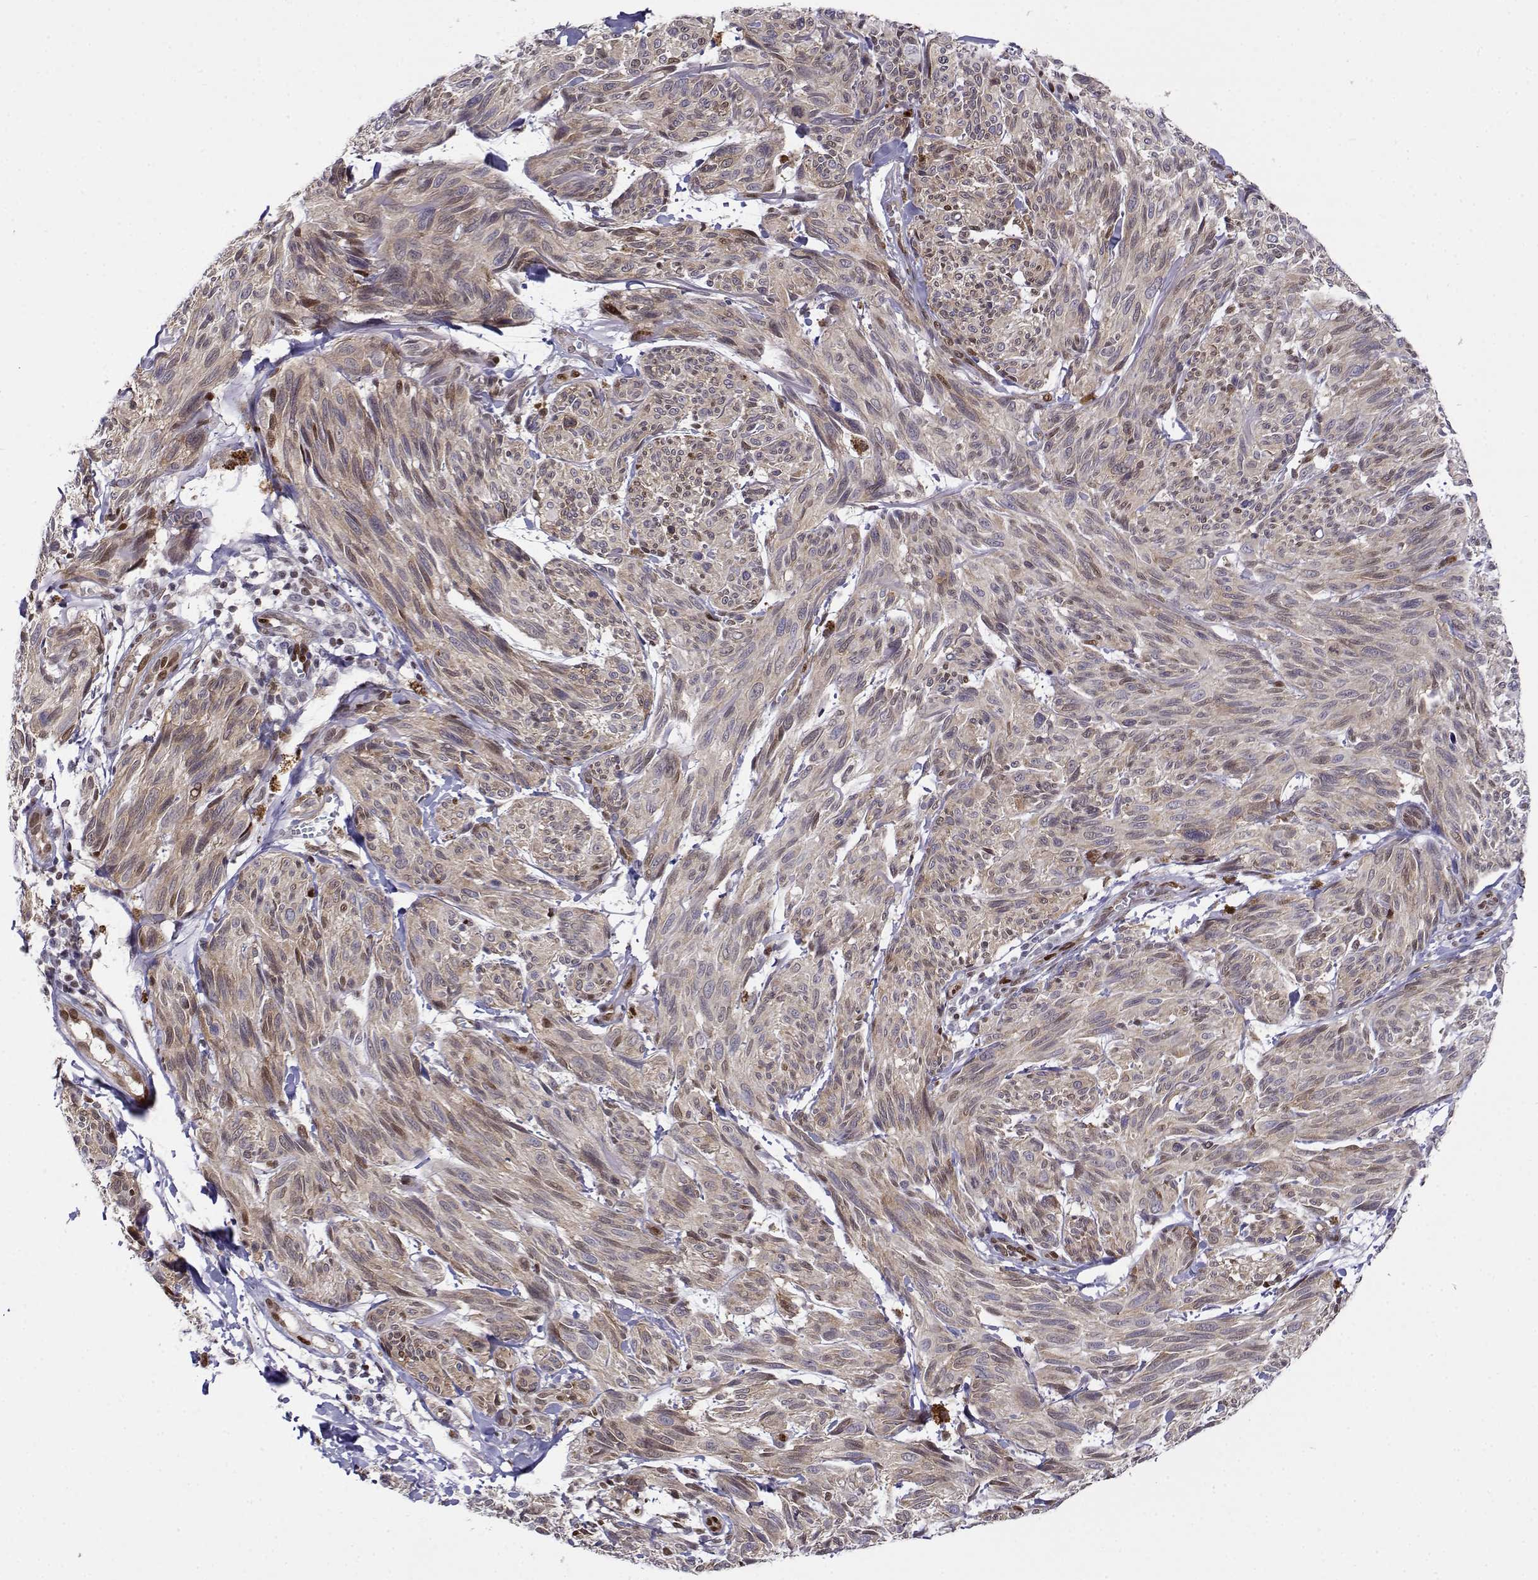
{"staining": {"intensity": "weak", "quantity": "<25%", "location": "cytoplasmic/membranous,nuclear"}, "tissue": "melanoma", "cell_type": "Tumor cells", "image_type": "cancer", "snomed": [{"axis": "morphology", "description": "Malignant melanoma, NOS"}, {"axis": "topography", "description": "Skin"}], "caption": "Micrograph shows no significant protein positivity in tumor cells of melanoma. (IHC, brightfield microscopy, high magnification).", "gene": "ERF", "patient": {"sex": "male", "age": 79}}